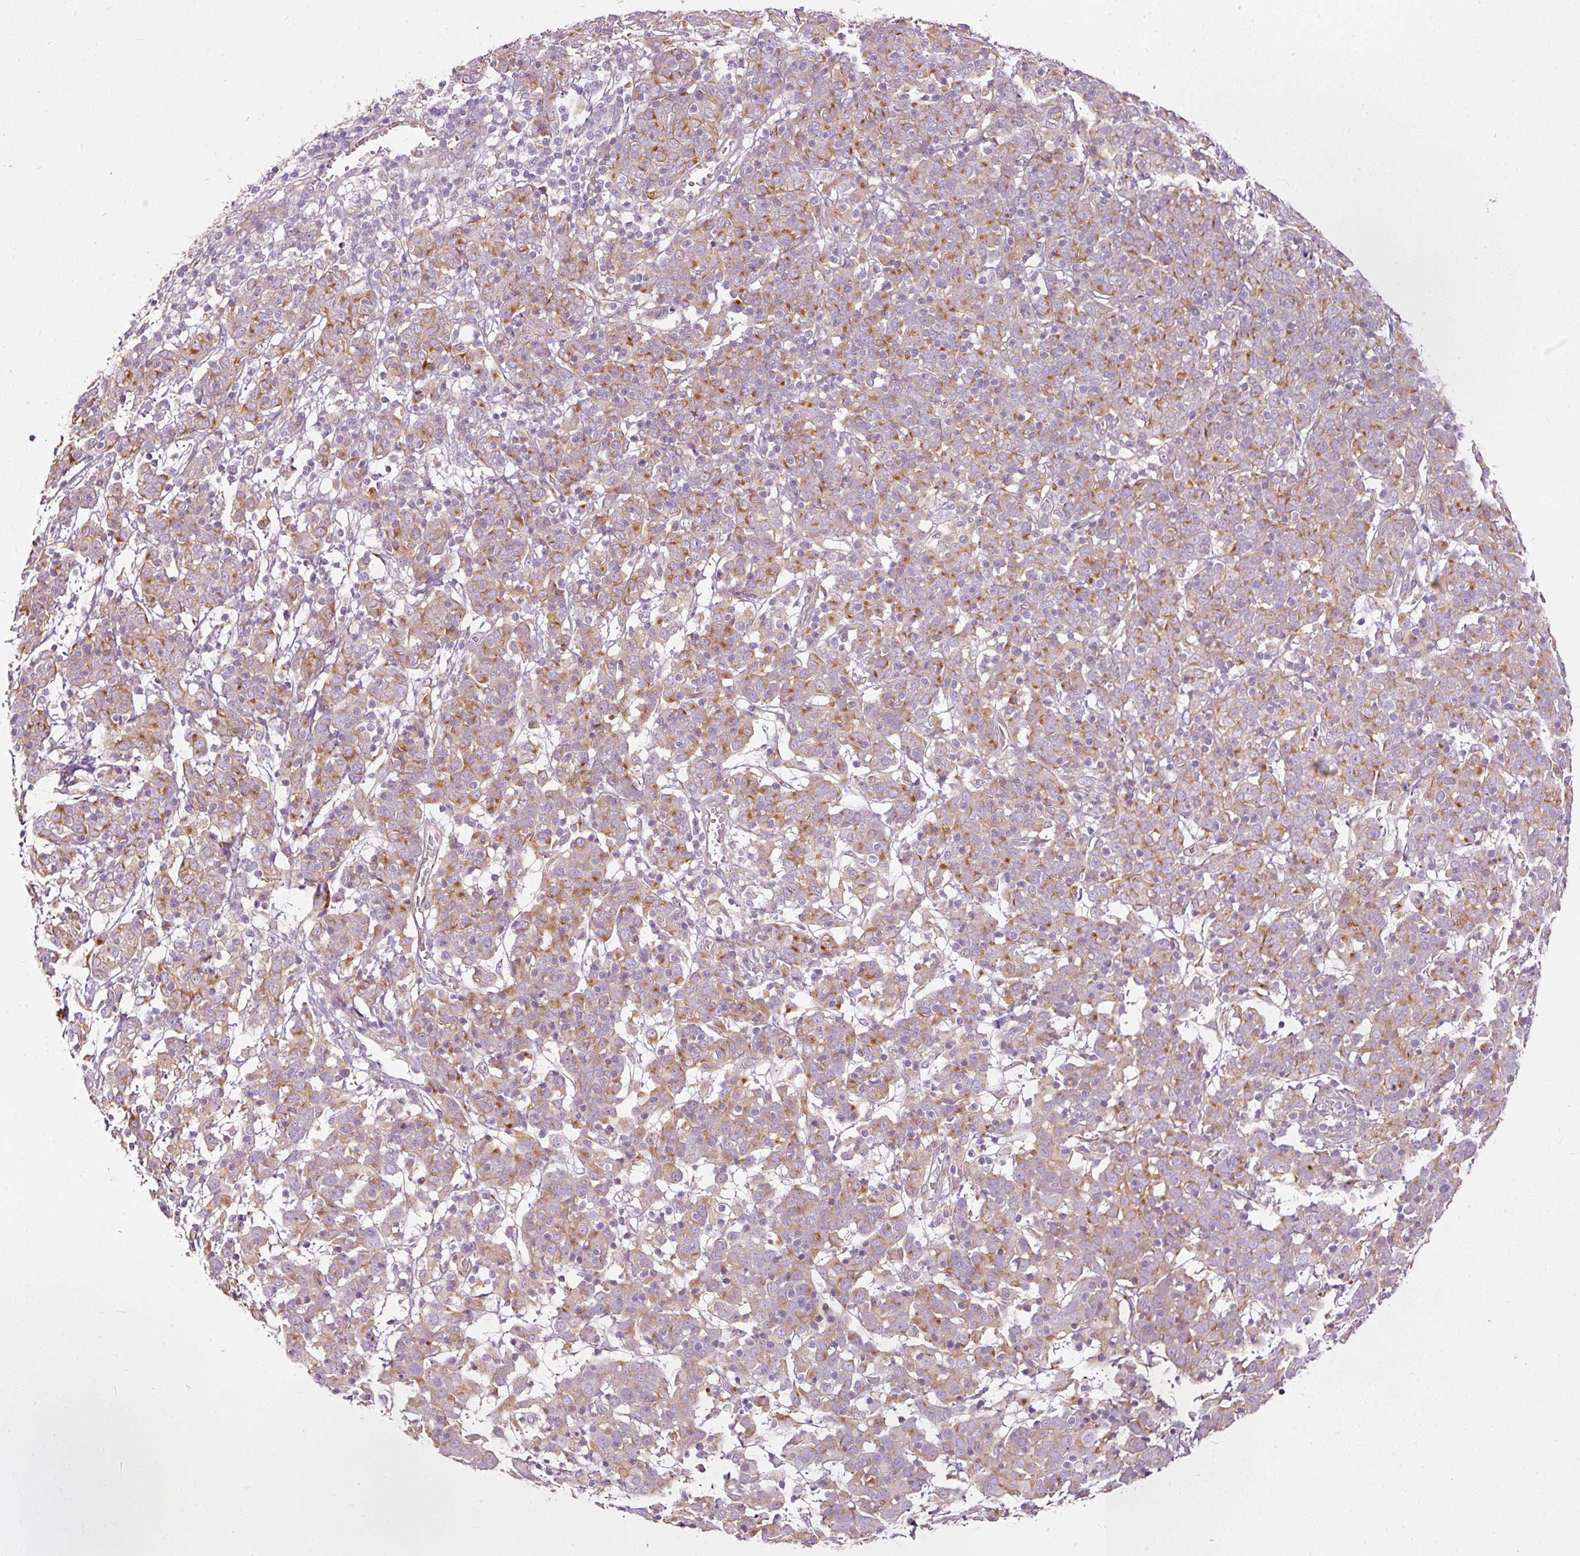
{"staining": {"intensity": "moderate", "quantity": "25%-75%", "location": "cytoplasmic/membranous"}, "tissue": "cervical cancer", "cell_type": "Tumor cells", "image_type": "cancer", "snomed": [{"axis": "morphology", "description": "Squamous cell carcinoma, NOS"}, {"axis": "topography", "description": "Cervix"}], "caption": "Immunohistochemistry (IHC) of cervical squamous cell carcinoma demonstrates medium levels of moderate cytoplasmic/membranous expression in approximately 25%-75% of tumor cells.", "gene": "PAQR9", "patient": {"sex": "female", "age": 67}}